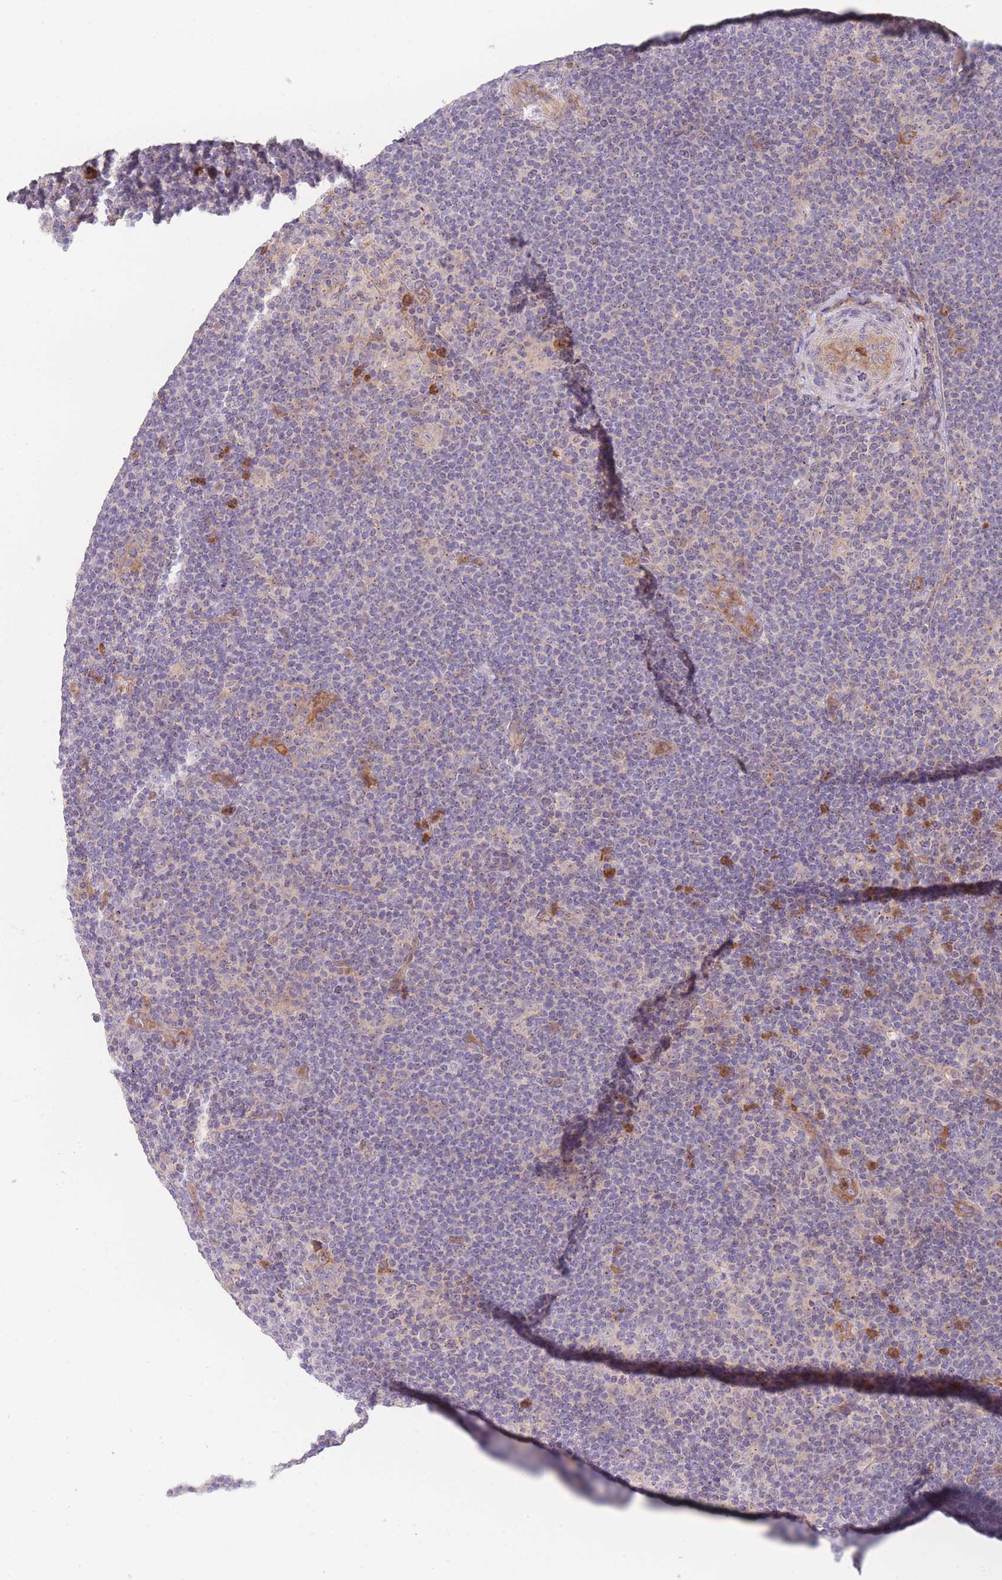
{"staining": {"intensity": "negative", "quantity": "none", "location": "none"}, "tissue": "lymphoma", "cell_type": "Tumor cells", "image_type": "cancer", "snomed": [{"axis": "morphology", "description": "Hodgkin's disease, NOS"}, {"axis": "topography", "description": "Lymph node"}], "caption": "DAB immunohistochemical staining of human Hodgkin's disease demonstrates no significant expression in tumor cells.", "gene": "STEAP3", "patient": {"sex": "female", "age": 57}}